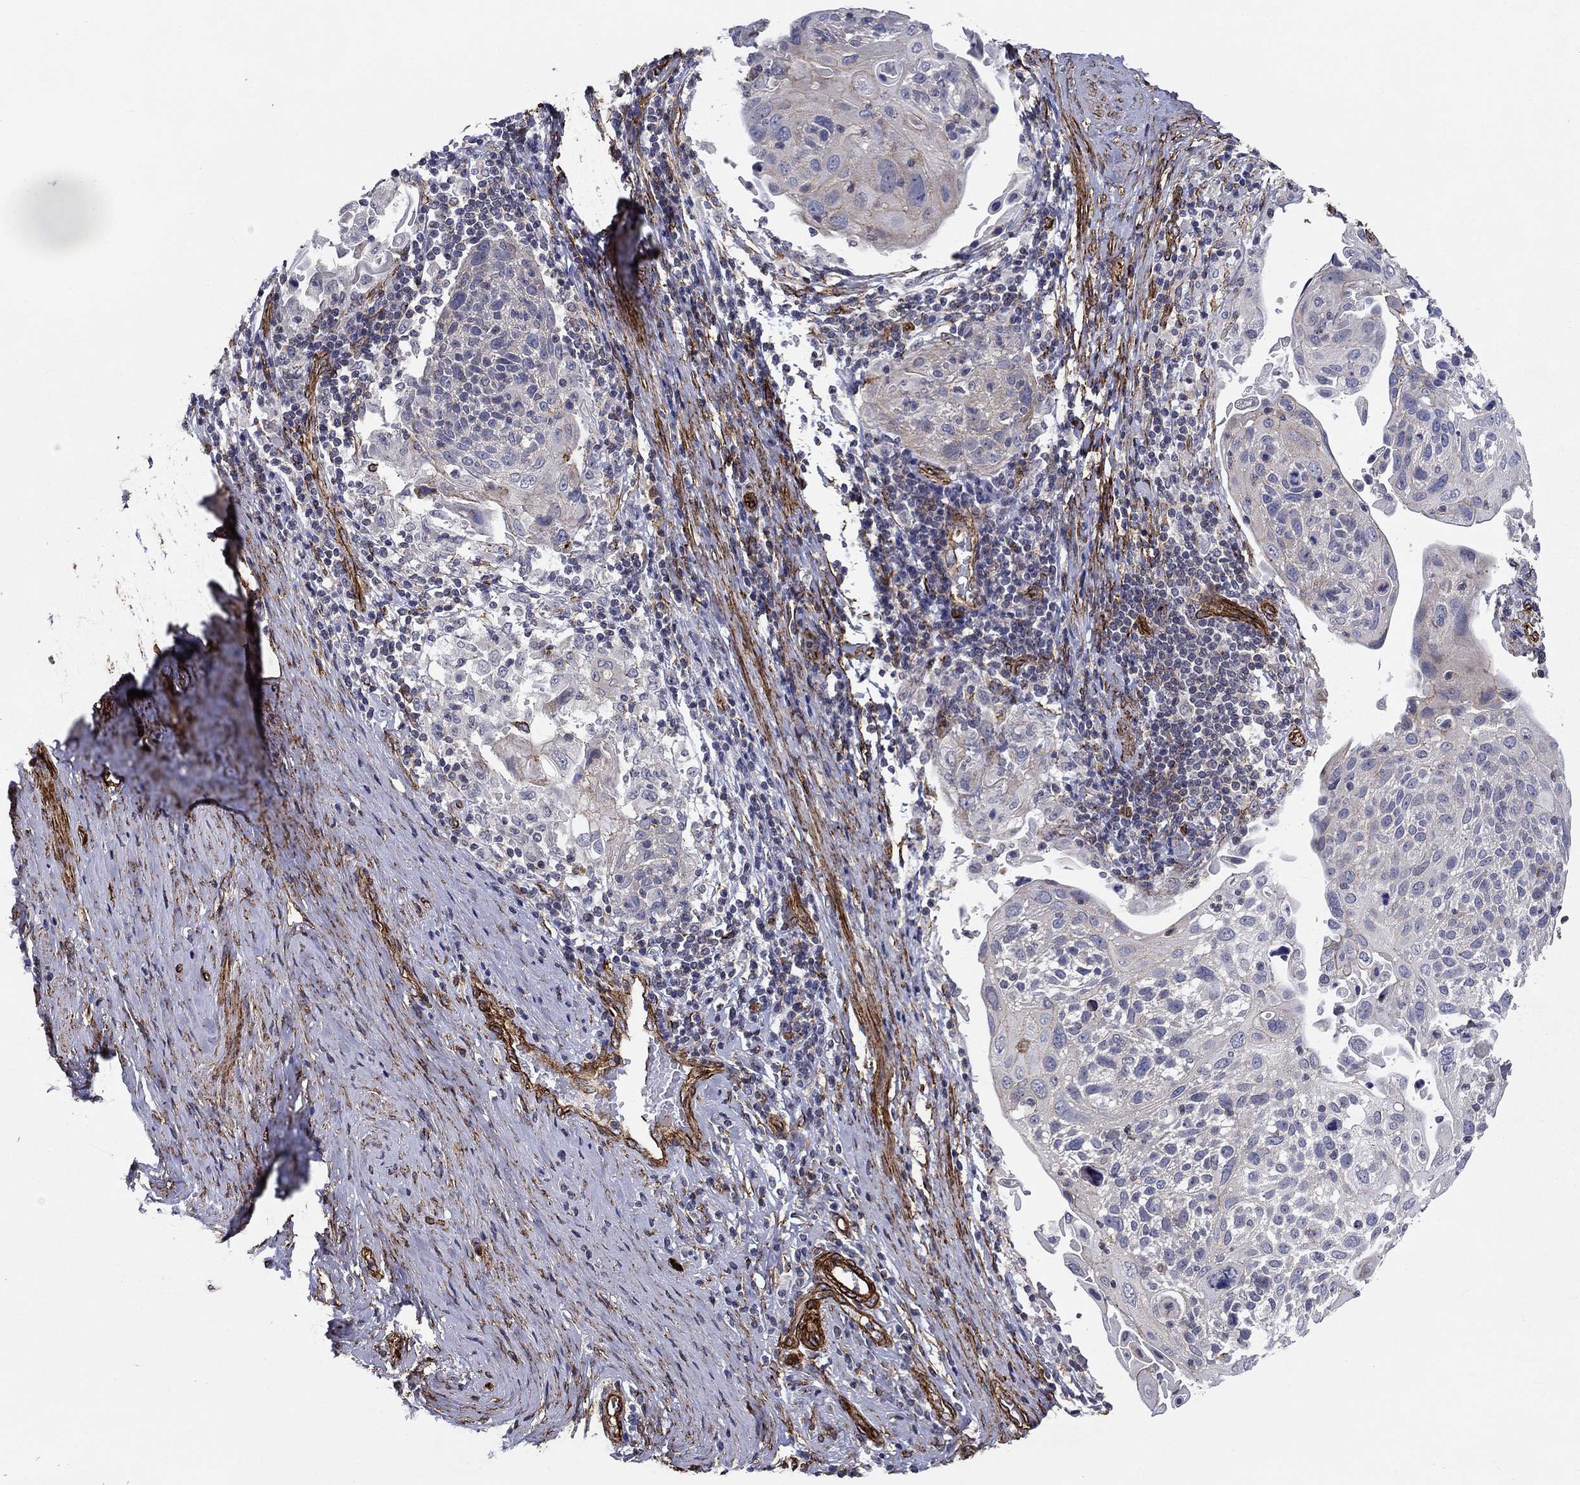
{"staining": {"intensity": "negative", "quantity": "none", "location": "none"}, "tissue": "cervical cancer", "cell_type": "Tumor cells", "image_type": "cancer", "snomed": [{"axis": "morphology", "description": "Squamous cell carcinoma, NOS"}, {"axis": "topography", "description": "Cervix"}], "caption": "Human squamous cell carcinoma (cervical) stained for a protein using IHC displays no expression in tumor cells.", "gene": "SYNC", "patient": {"sex": "female", "age": 61}}